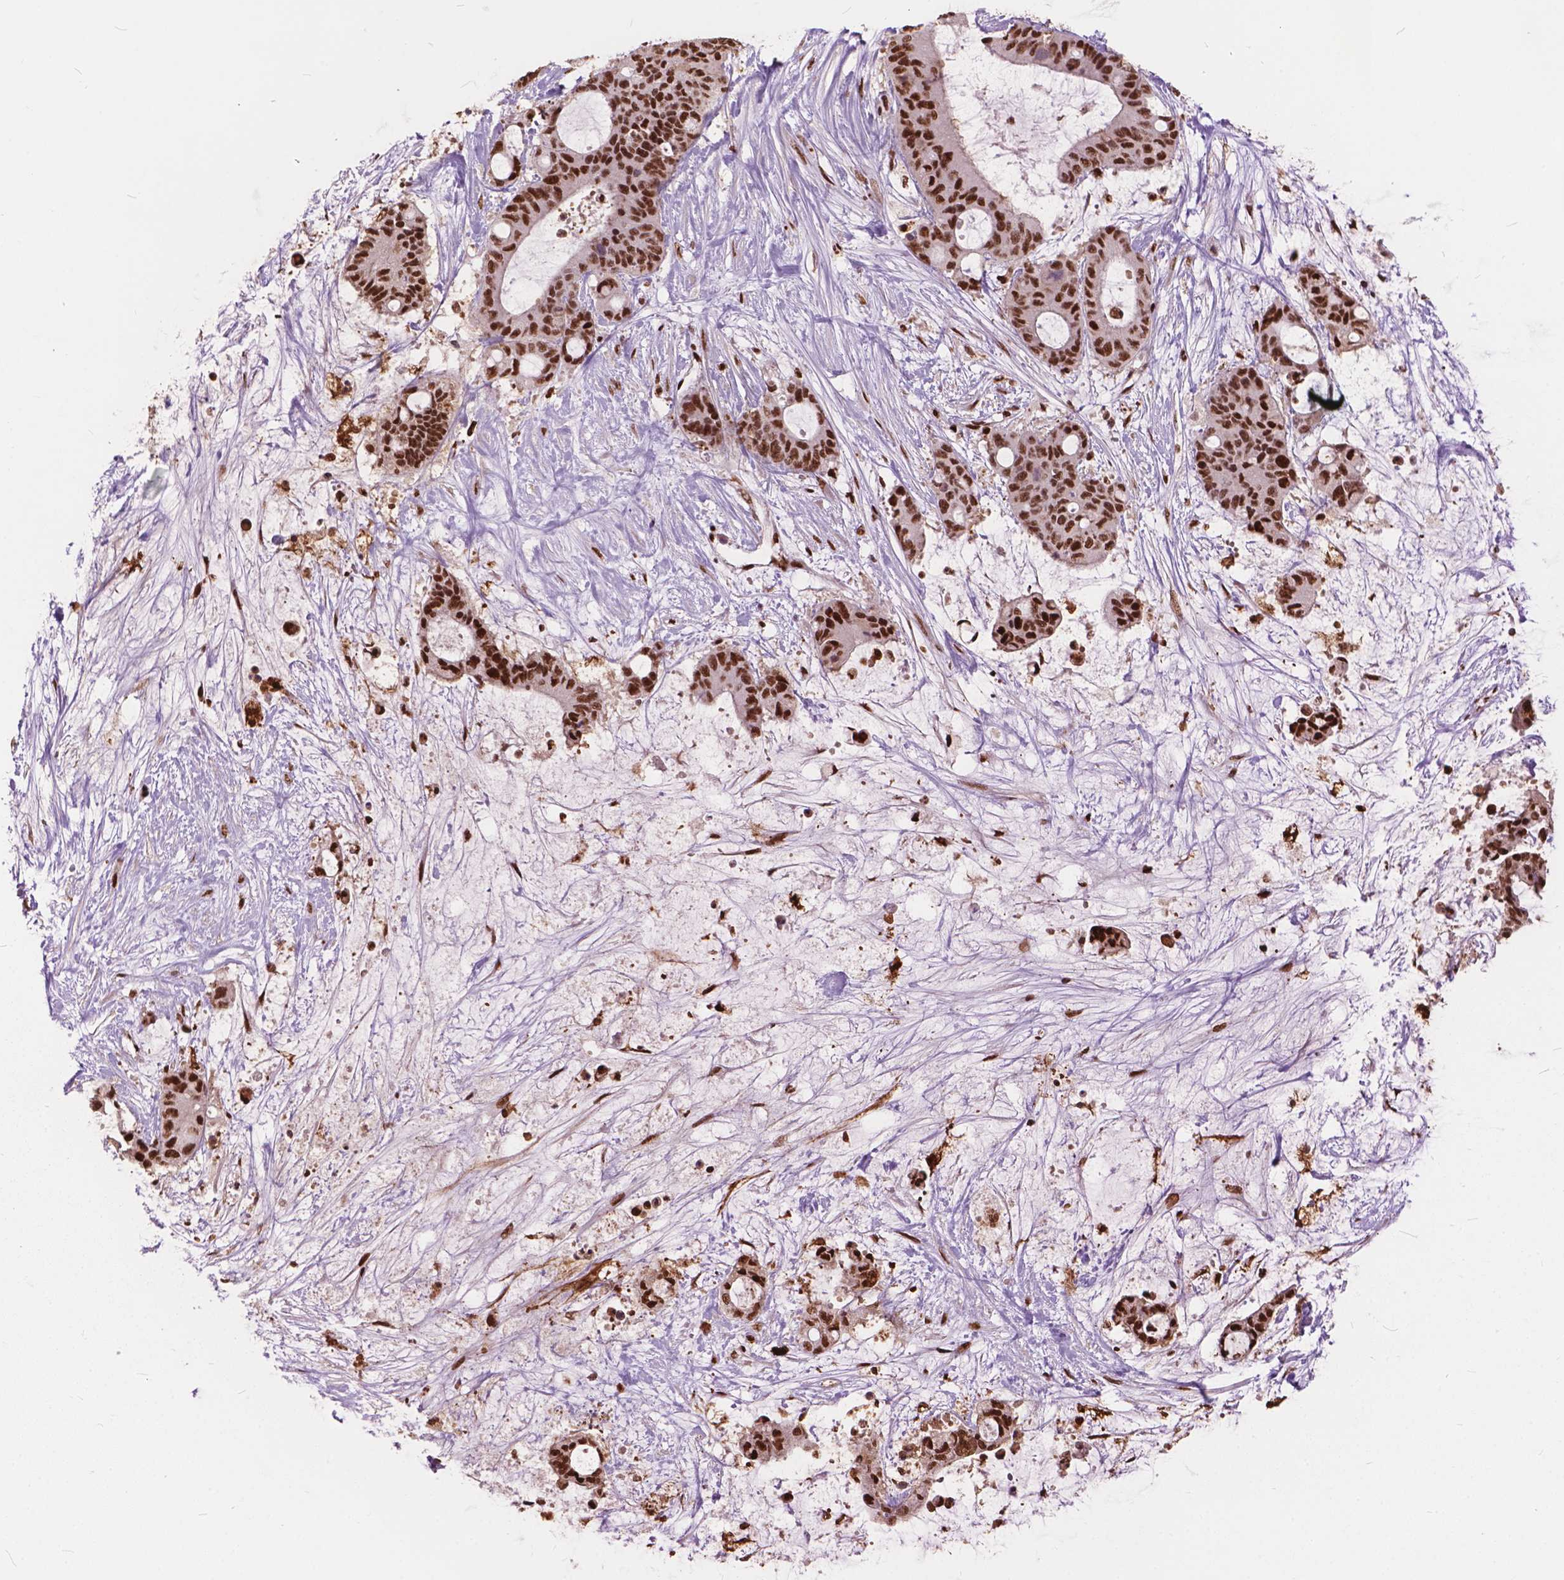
{"staining": {"intensity": "strong", "quantity": ">75%", "location": "nuclear"}, "tissue": "liver cancer", "cell_type": "Tumor cells", "image_type": "cancer", "snomed": [{"axis": "morphology", "description": "Normal tissue, NOS"}, {"axis": "morphology", "description": "Cholangiocarcinoma"}, {"axis": "topography", "description": "Liver"}, {"axis": "topography", "description": "Peripheral nerve tissue"}], "caption": "Liver cholangiocarcinoma tissue displays strong nuclear expression in approximately >75% of tumor cells, visualized by immunohistochemistry. (brown staining indicates protein expression, while blue staining denotes nuclei).", "gene": "ANP32B", "patient": {"sex": "female", "age": 73}}